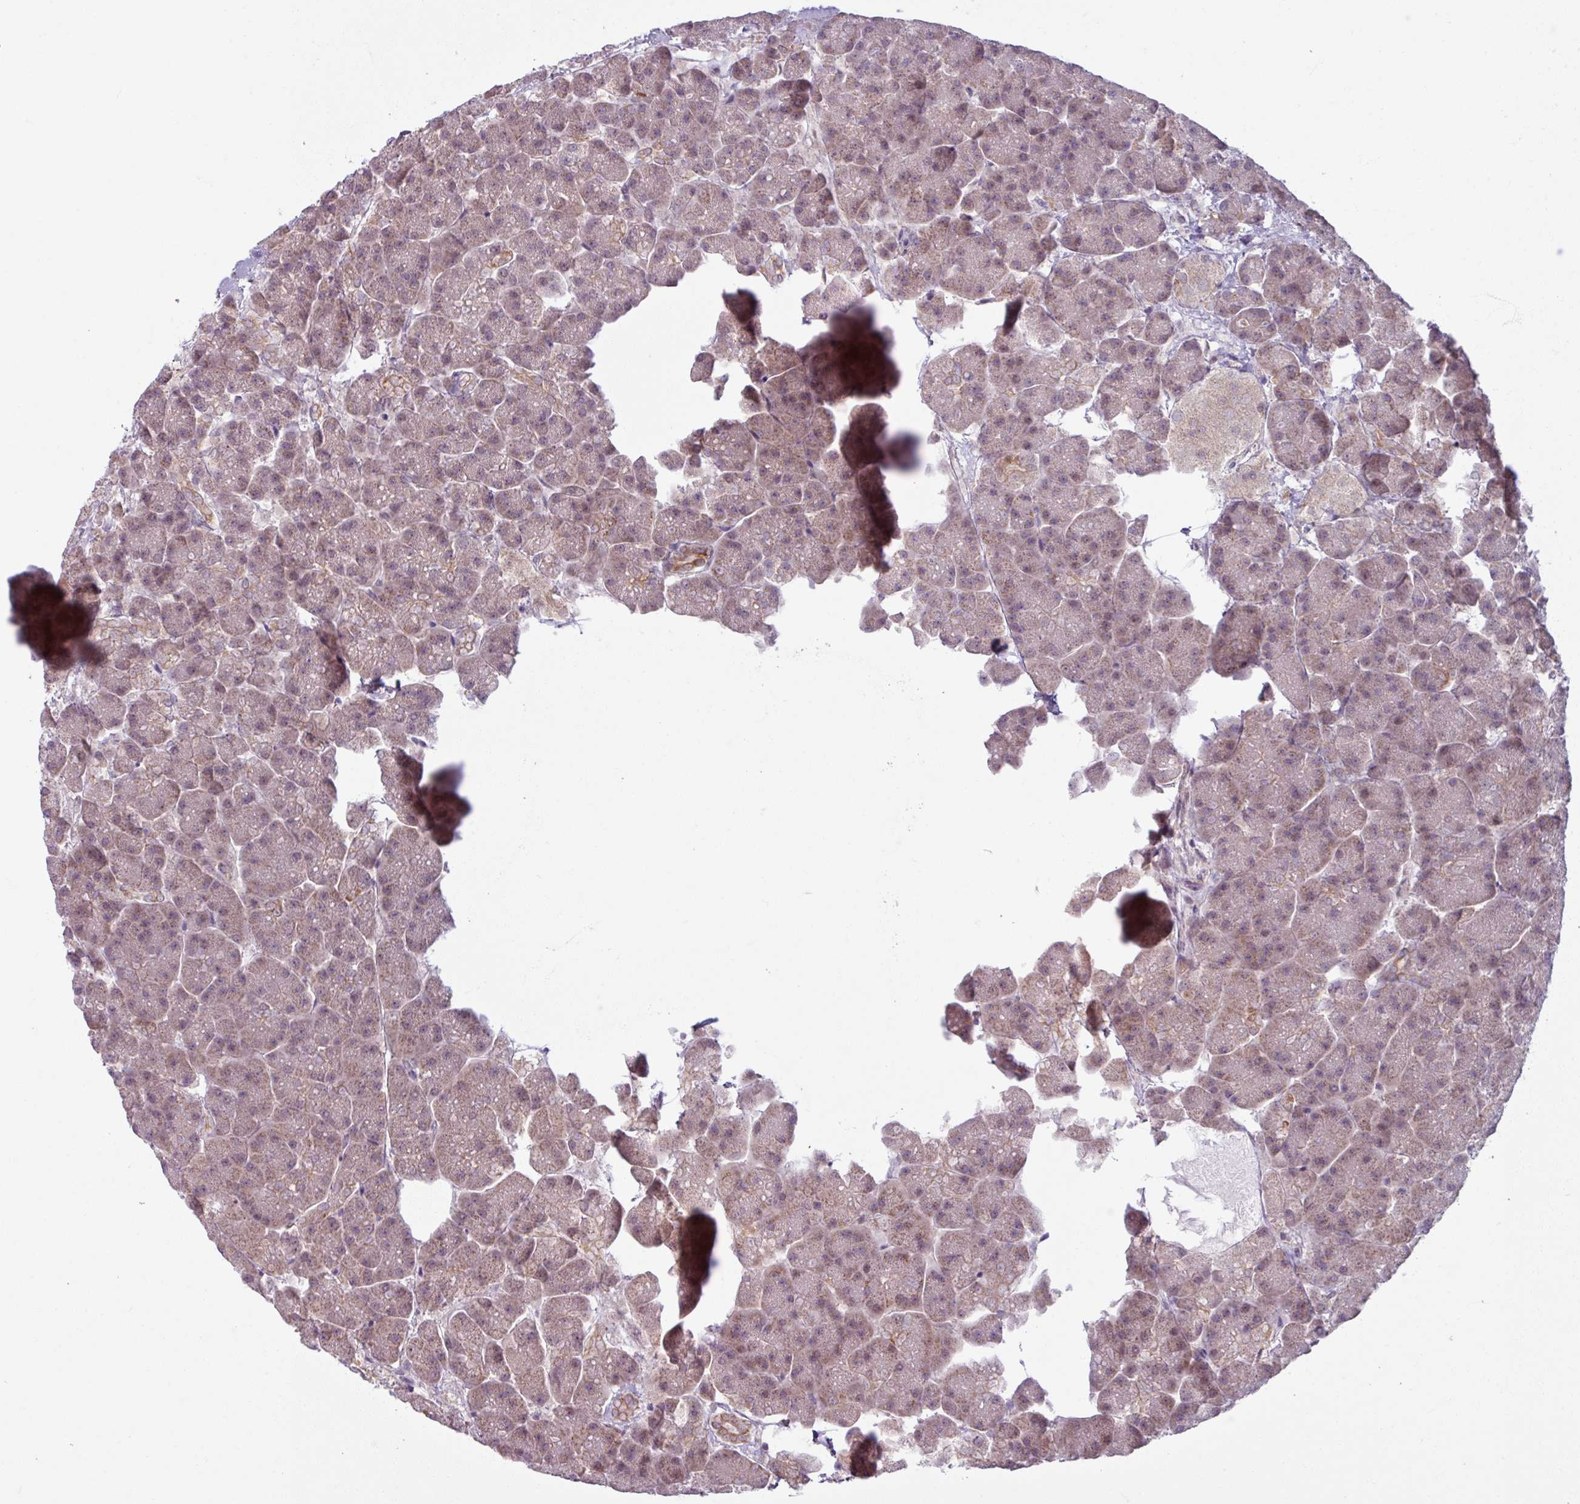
{"staining": {"intensity": "weak", "quantity": "25%-75%", "location": "cytoplasmic/membranous,nuclear"}, "tissue": "pancreas", "cell_type": "Exocrine glandular cells", "image_type": "normal", "snomed": [{"axis": "morphology", "description": "Normal tissue, NOS"}, {"axis": "topography", "description": "Pancreas"}, {"axis": "topography", "description": "Peripheral nerve tissue"}], "caption": "A photomicrograph of pancreas stained for a protein exhibits weak cytoplasmic/membranous,nuclear brown staining in exocrine glandular cells.", "gene": "OGFOD3", "patient": {"sex": "male", "age": 54}}